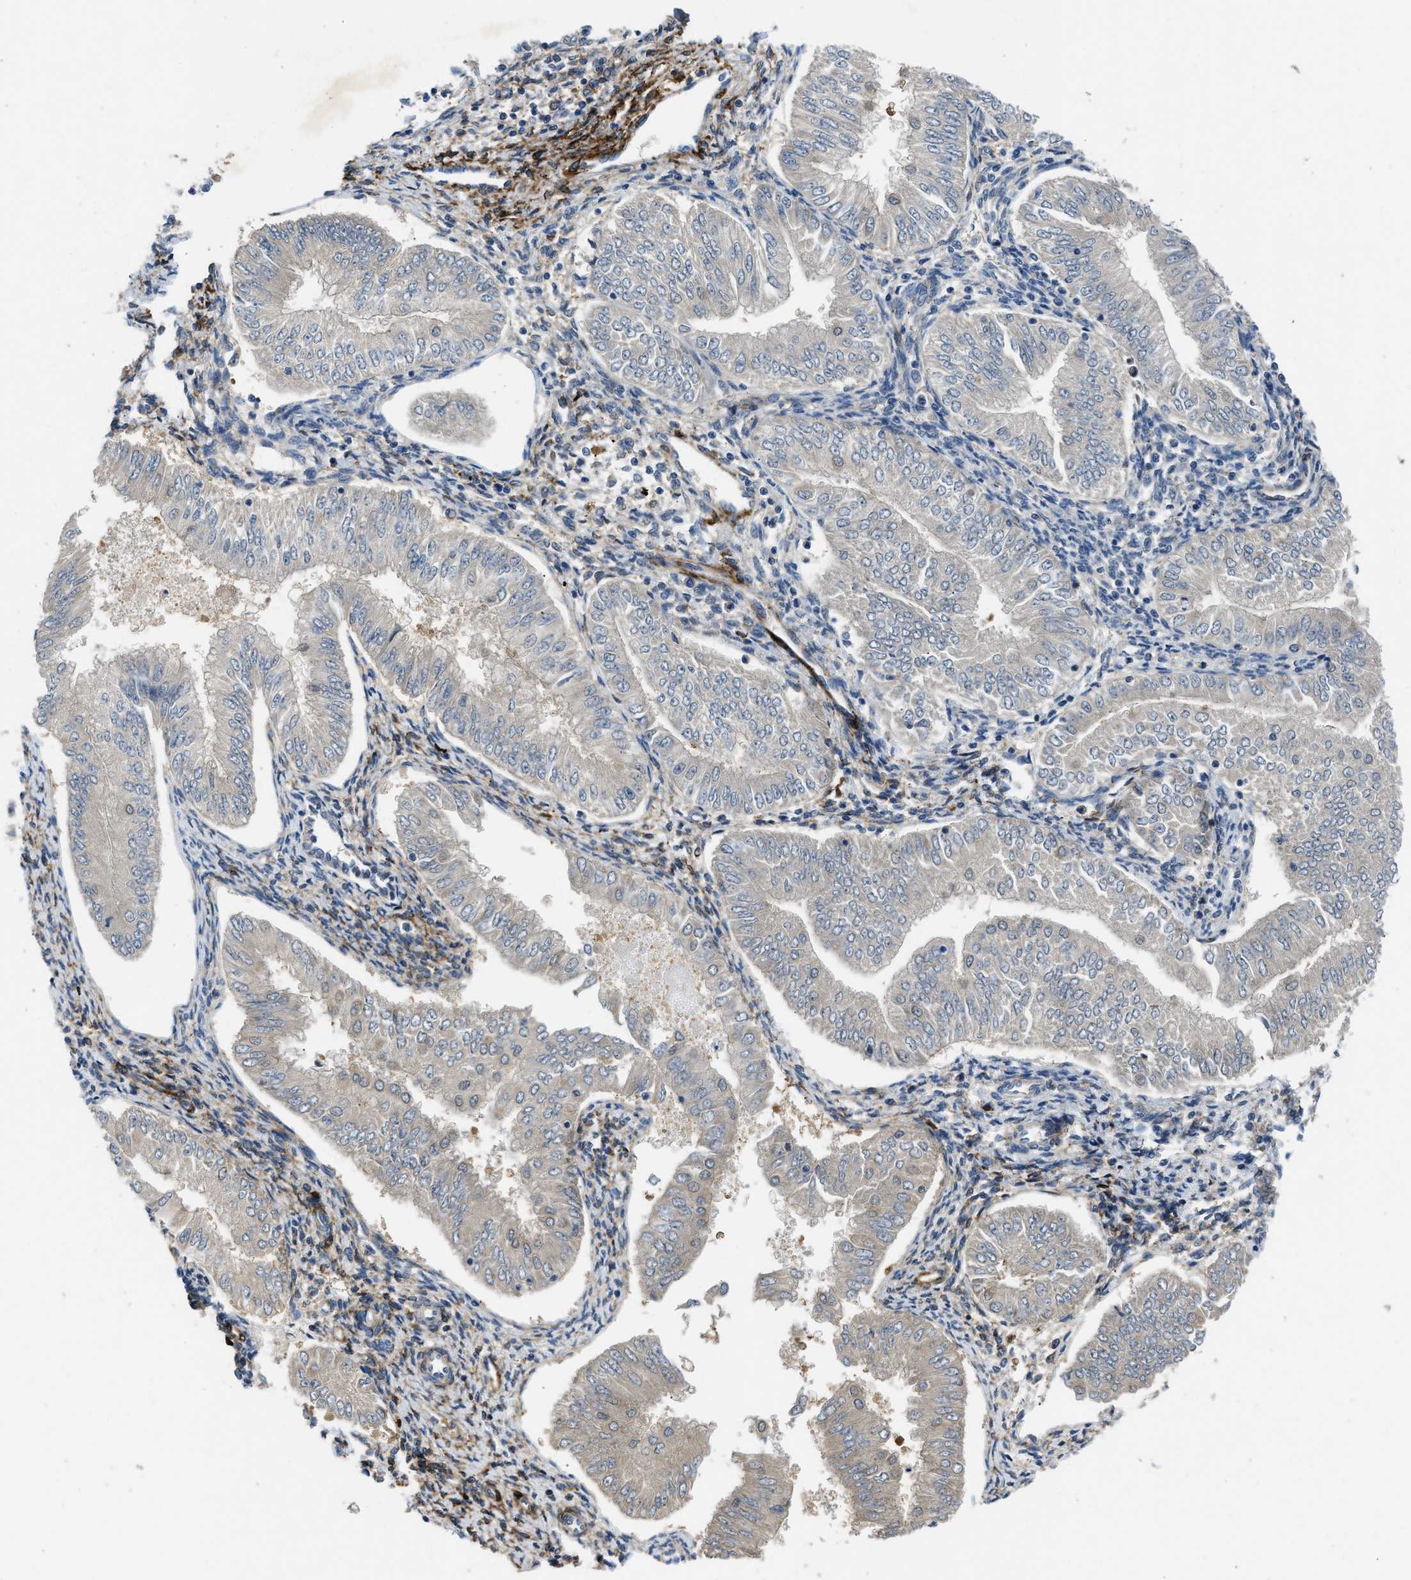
{"staining": {"intensity": "negative", "quantity": "none", "location": "none"}, "tissue": "endometrial cancer", "cell_type": "Tumor cells", "image_type": "cancer", "snomed": [{"axis": "morphology", "description": "Adenocarcinoma, NOS"}, {"axis": "topography", "description": "Endometrium"}], "caption": "DAB immunohistochemical staining of human endometrial adenocarcinoma displays no significant expression in tumor cells.", "gene": "SPEG", "patient": {"sex": "female", "age": 53}}